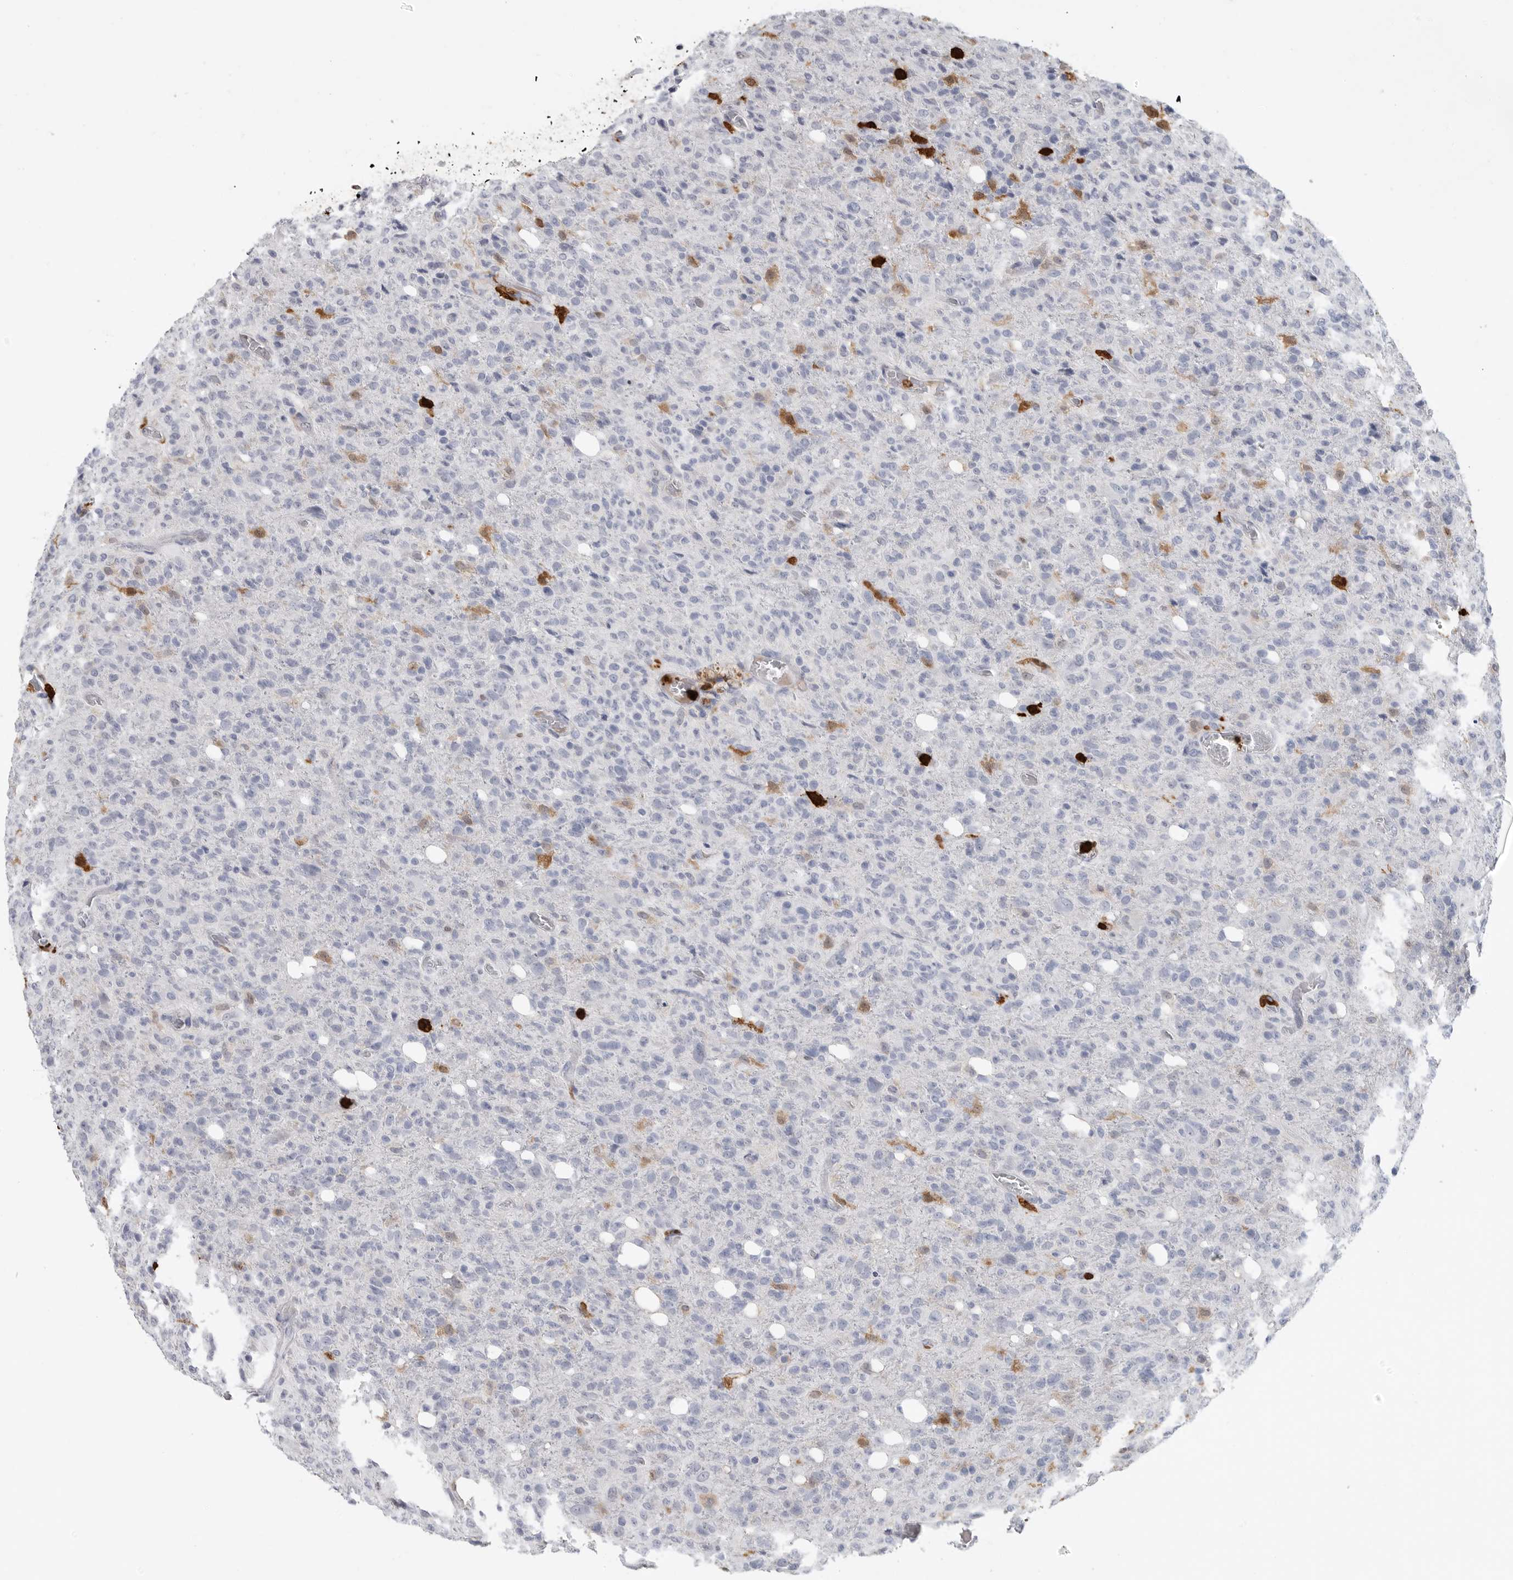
{"staining": {"intensity": "negative", "quantity": "none", "location": "none"}, "tissue": "glioma", "cell_type": "Tumor cells", "image_type": "cancer", "snomed": [{"axis": "morphology", "description": "Glioma, malignant, High grade"}, {"axis": "topography", "description": "Brain"}], "caption": "Tumor cells are negative for brown protein staining in high-grade glioma (malignant).", "gene": "CYB561D1", "patient": {"sex": "female", "age": 57}}